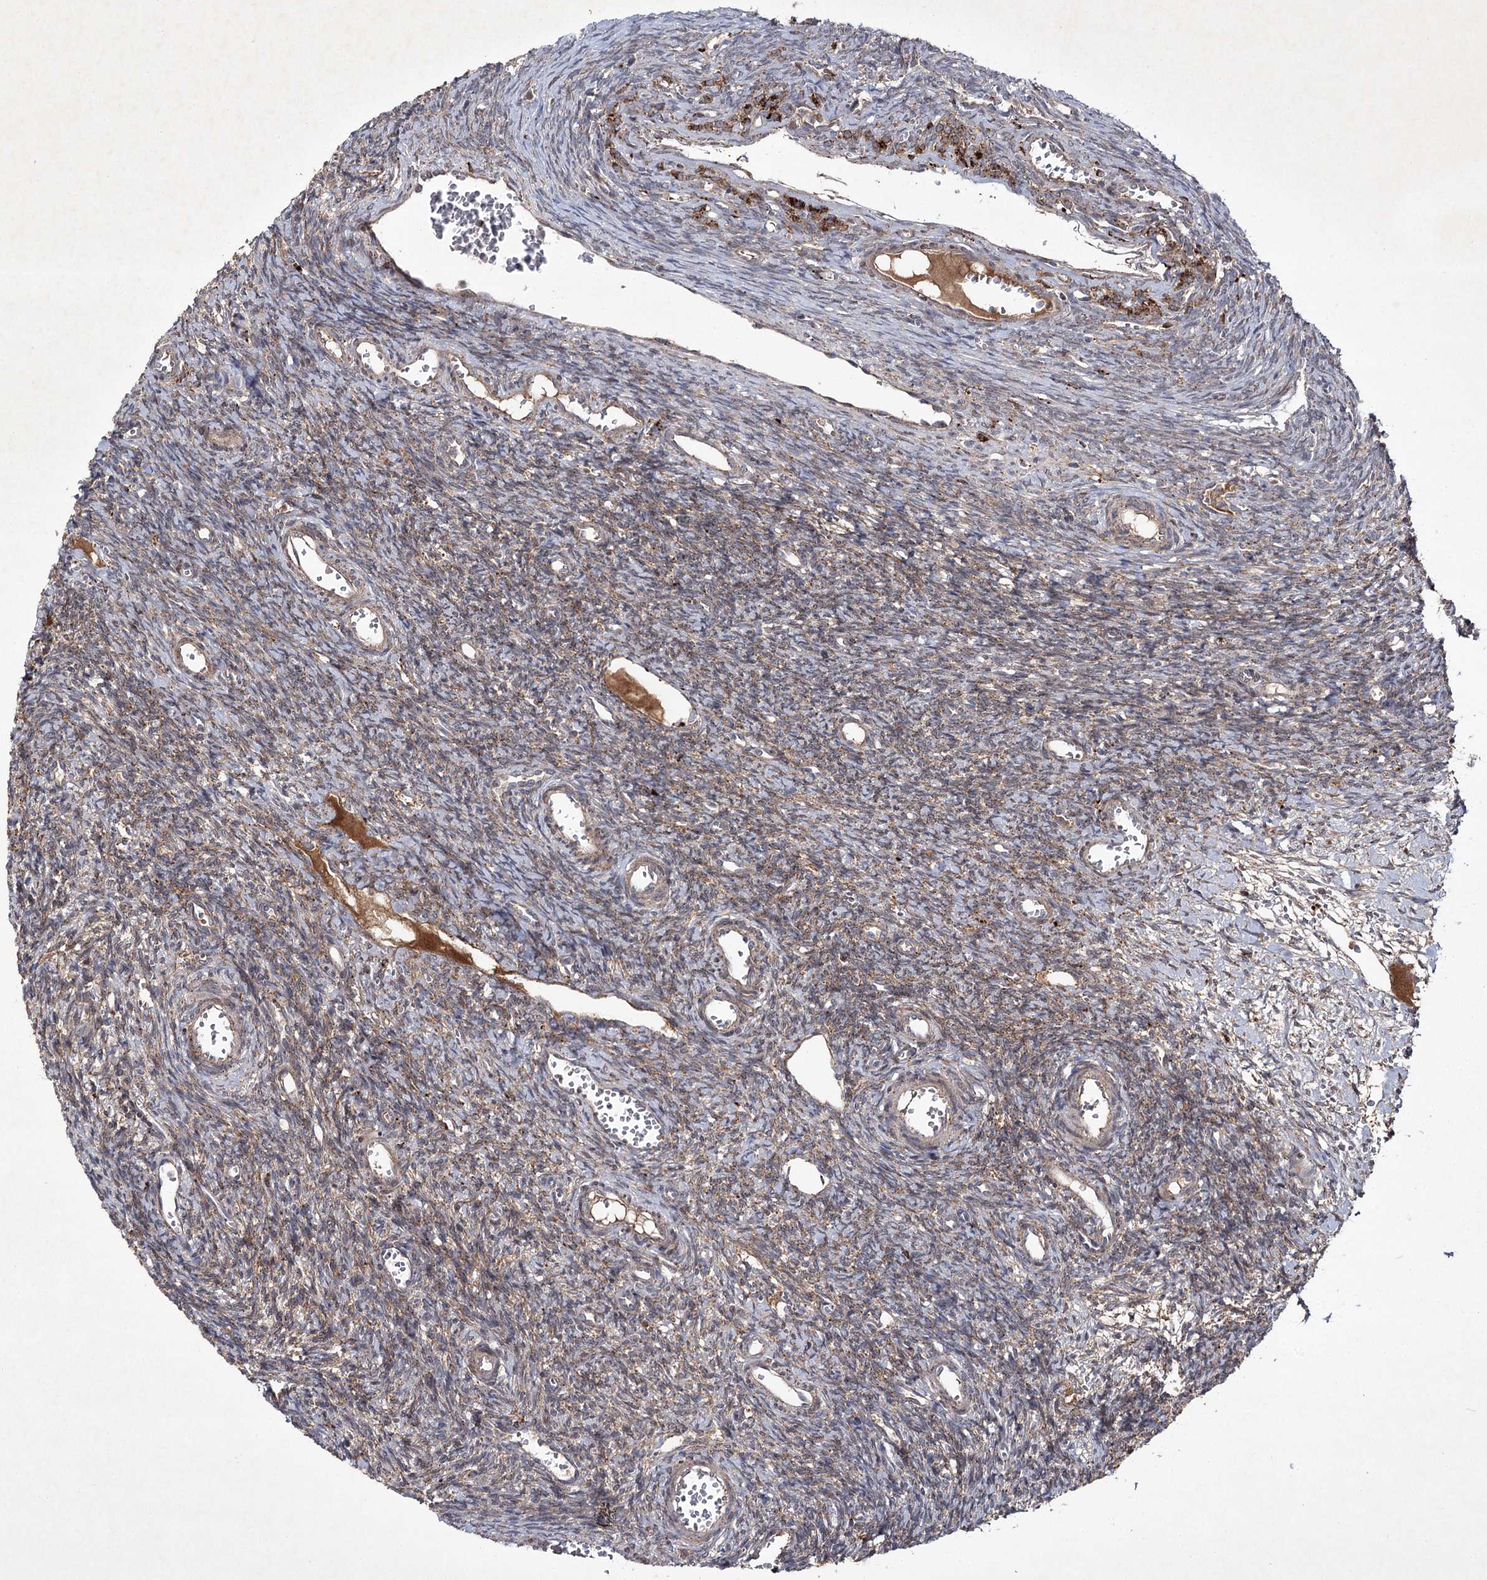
{"staining": {"intensity": "moderate", "quantity": "25%-75%", "location": "cytoplasmic/membranous"}, "tissue": "ovary", "cell_type": "Ovarian stroma cells", "image_type": "normal", "snomed": [{"axis": "morphology", "description": "Normal tissue, NOS"}, {"axis": "topography", "description": "Ovary"}], "caption": "The histopathology image reveals immunohistochemical staining of normal ovary. There is moderate cytoplasmic/membranous expression is present in about 25%-75% of ovarian stroma cells. The staining was performed using DAB (3,3'-diaminobenzidine) to visualize the protein expression in brown, while the nuclei were stained in blue with hematoxylin (Magnification: 20x).", "gene": "ALG9", "patient": {"sex": "female", "age": 39}}